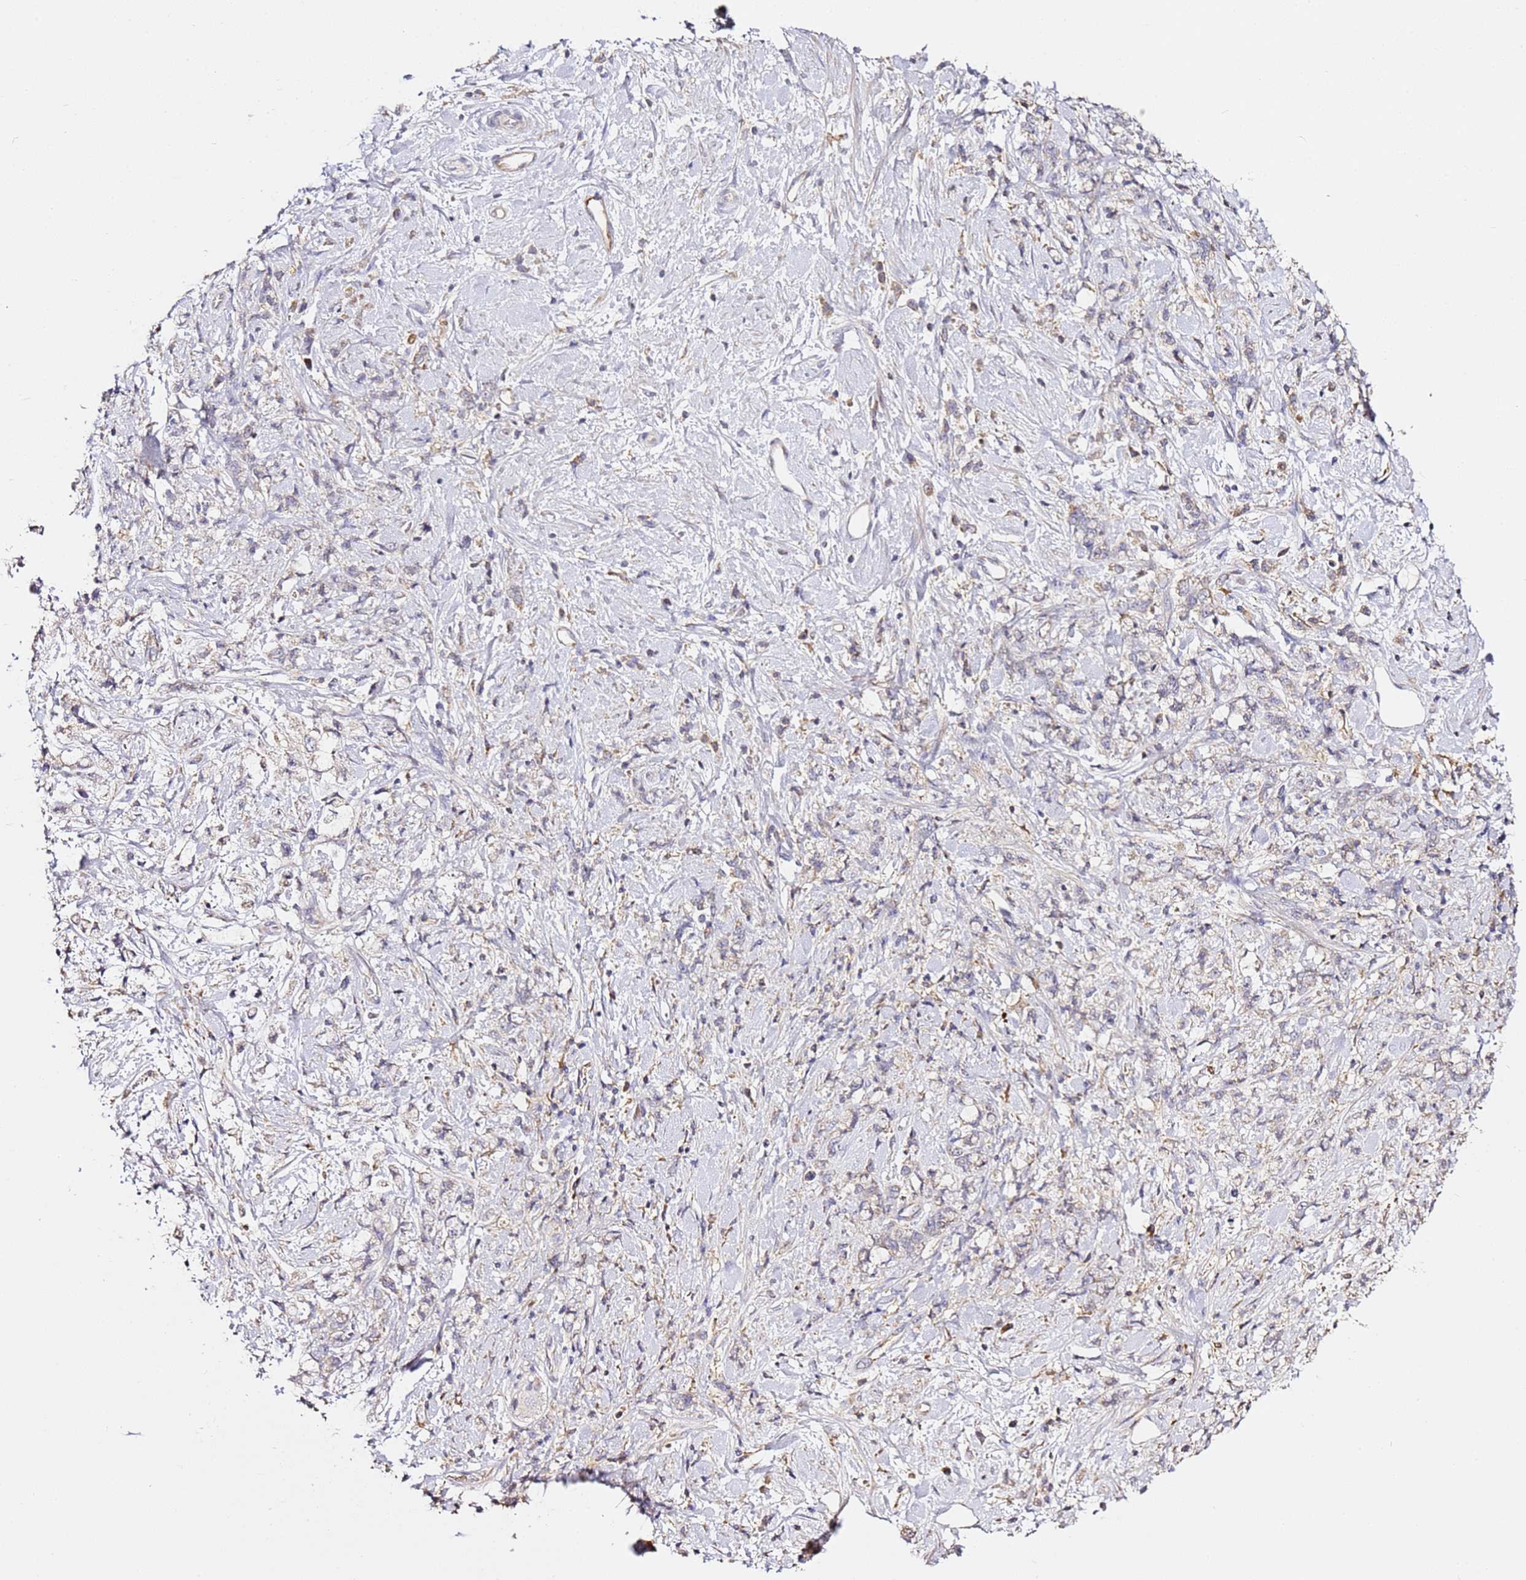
{"staining": {"intensity": "negative", "quantity": "none", "location": "none"}, "tissue": "stomach cancer", "cell_type": "Tumor cells", "image_type": "cancer", "snomed": [{"axis": "morphology", "description": "Adenocarcinoma, NOS"}, {"axis": "topography", "description": "Stomach"}], "caption": "This photomicrograph is of adenocarcinoma (stomach) stained with immunohistochemistry (IHC) to label a protein in brown with the nuclei are counter-stained blue. There is no staining in tumor cells. (DAB (3,3'-diaminobenzidine) IHC, high magnification).", "gene": "OR2B11", "patient": {"sex": "female", "age": 60}}